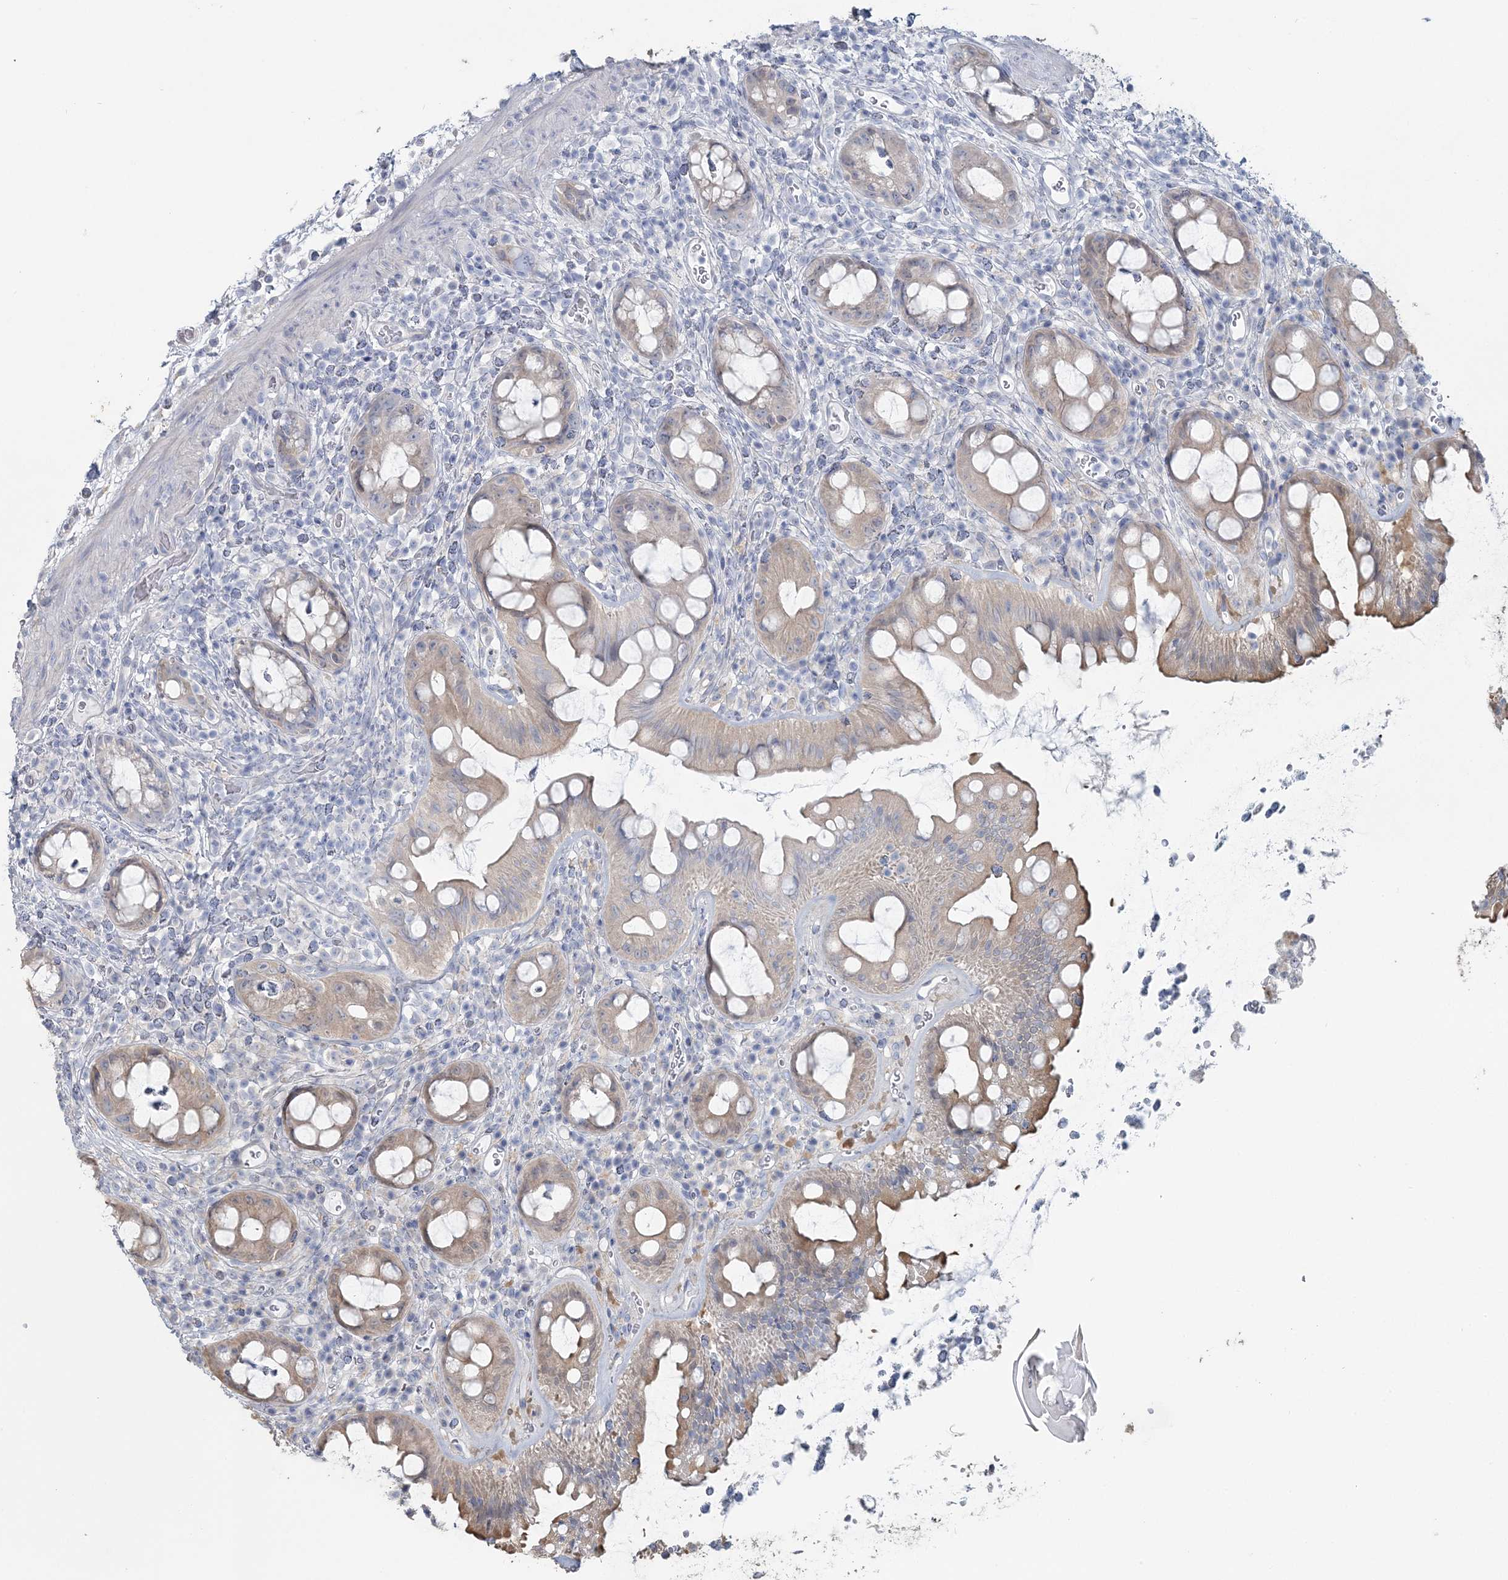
{"staining": {"intensity": "weak", "quantity": "25%-75%", "location": "cytoplasmic/membranous"}, "tissue": "rectum", "cell_type": "Glandular cells", "image_type": "normal", "snomed": [{"axis": "morphology", "description": "Normal tissue, NOS"}, {"axis": "topography", "description": "Rectum"}], "caption": "Brown immunohistochemical staining in unremarkable rectum shows weak cytoplasmic/membranous staining in about 25%-75% of glandular cells.", "gene": "CMBL", "patient": {"sex": "female", "age": 57}}